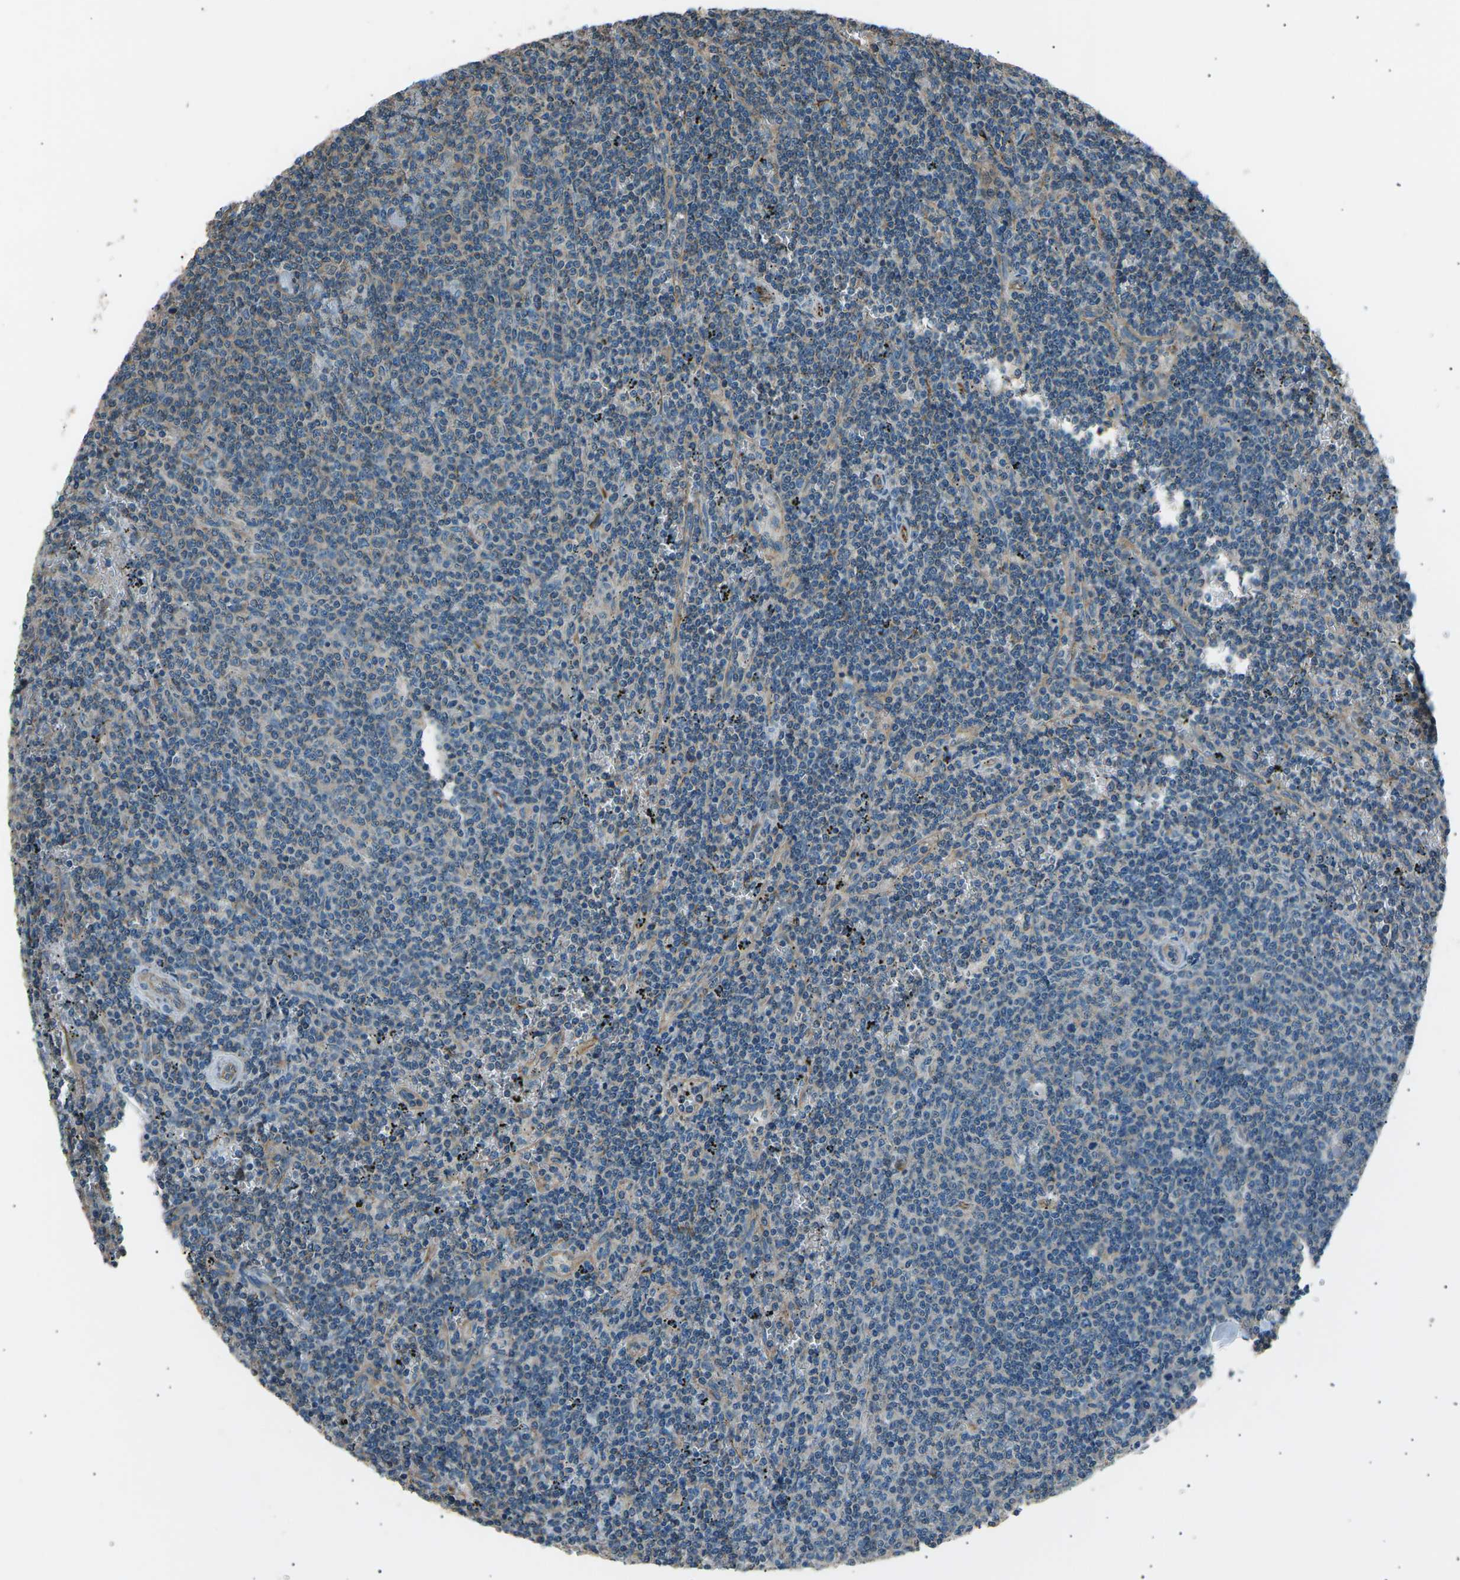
{"staining": {"intensity": "negative", "quantity": "none", "location": "none"}, "tissue": "lymphoma", "cell_type": "Tumor cells", "image_type": "cancer", "snomed": [{"axis": "morphology", "description": "Malignant lymphoma, non-Hodgkin's type, Low grade"}, {"axis": "topography", "description": "Spleen"}], "caption": "Lymphoma stained for a protein using immunohistochemistry (IHC) exhibits no staining tumor cells.", "gene": "SLK", "patient": {"sex": "female", "age": 50}}